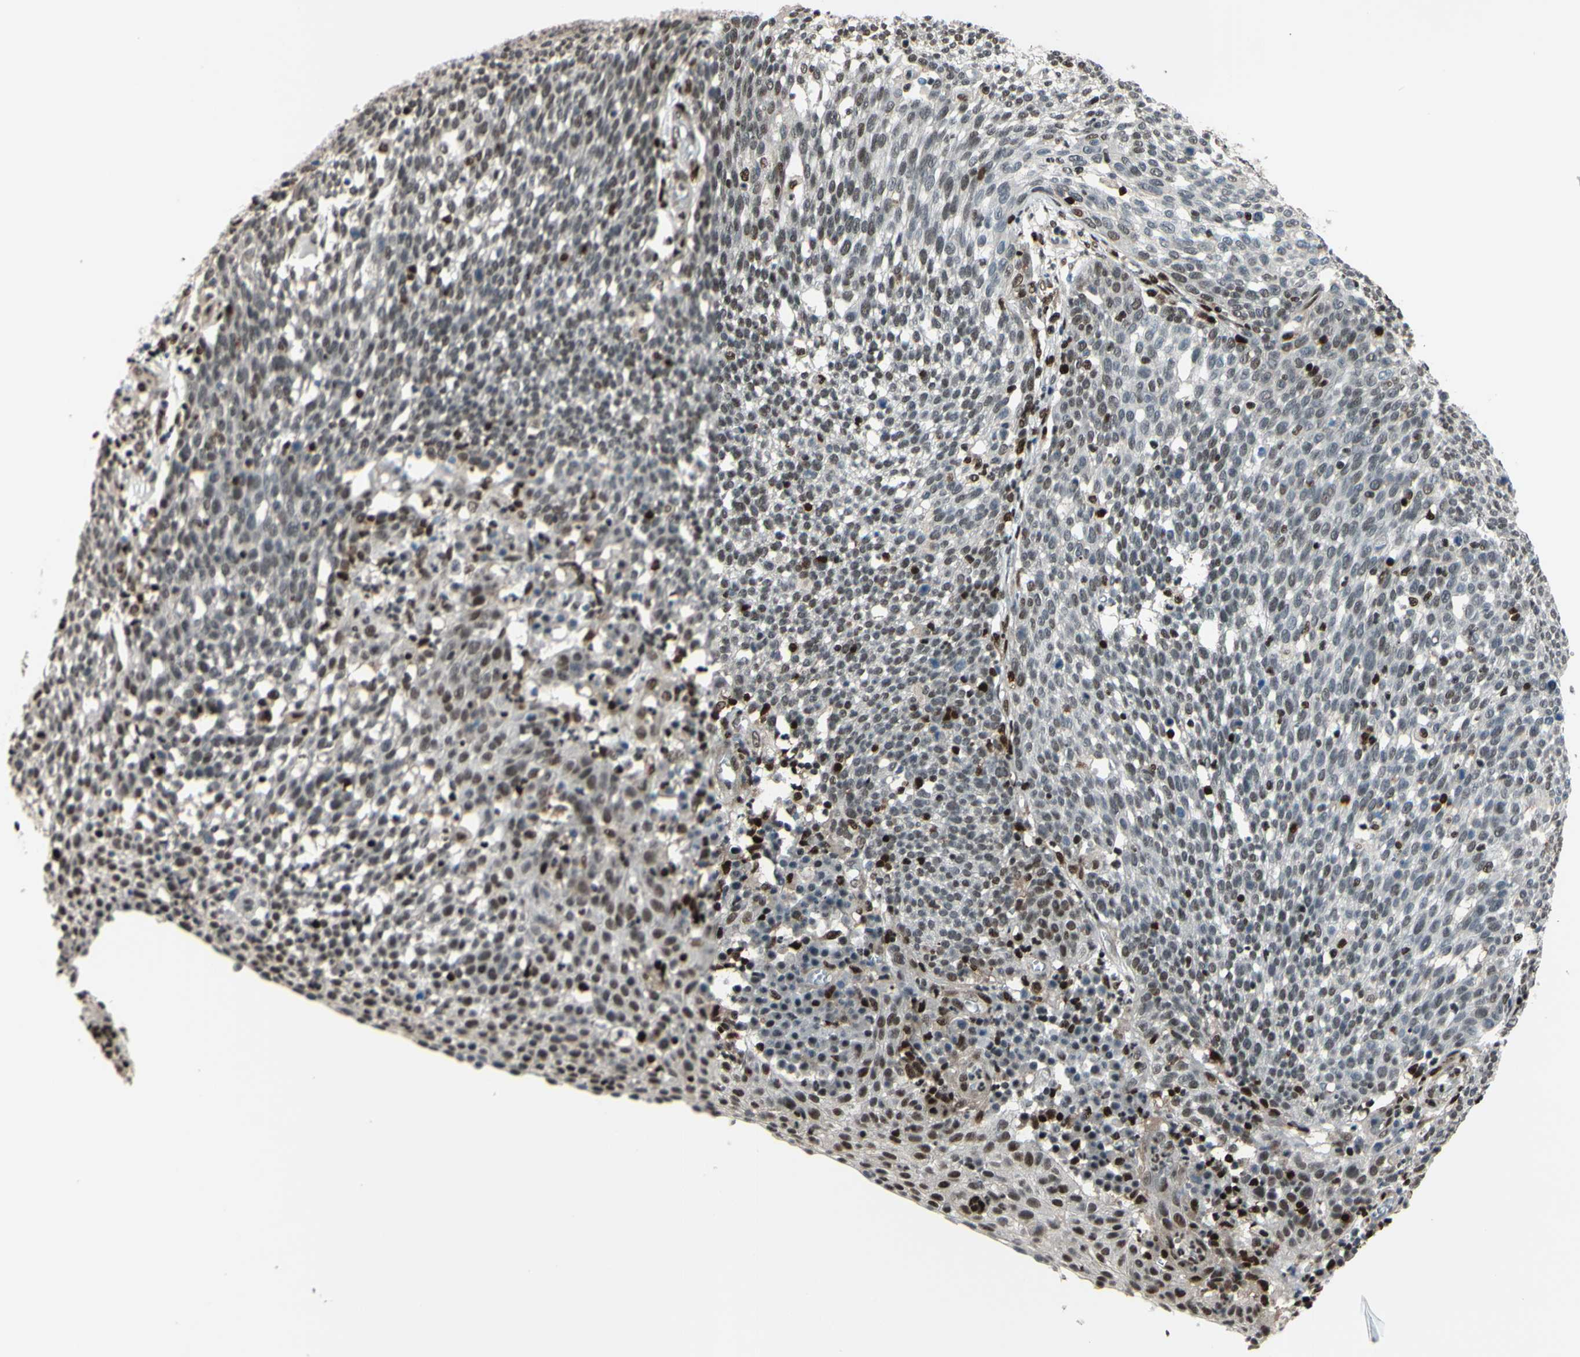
{"staining": {"intensity": "moderate", "quantity": "25%-75%", "location": "cytoplasmic/membranous,nuclear"}, "tissue": "cervical cancer", "cell_type": "Tumor cells", "image_type": "cancer", "snomed": [{"axis": "morphology", "description": "Squamous cell carcinoma, NOS"}, {"axis": "topography", "description": "Cervix"}], "caption": "DAB immunohistochemical staining of human squamous cell carcinoma (cervical) demonstrates moderate cytoplasmic/membranous and nuclear protein positivity in about 25%-75% of tumor cells.", "gene": "FKBP5", "patient": {"sex": "female", "age": 34}}